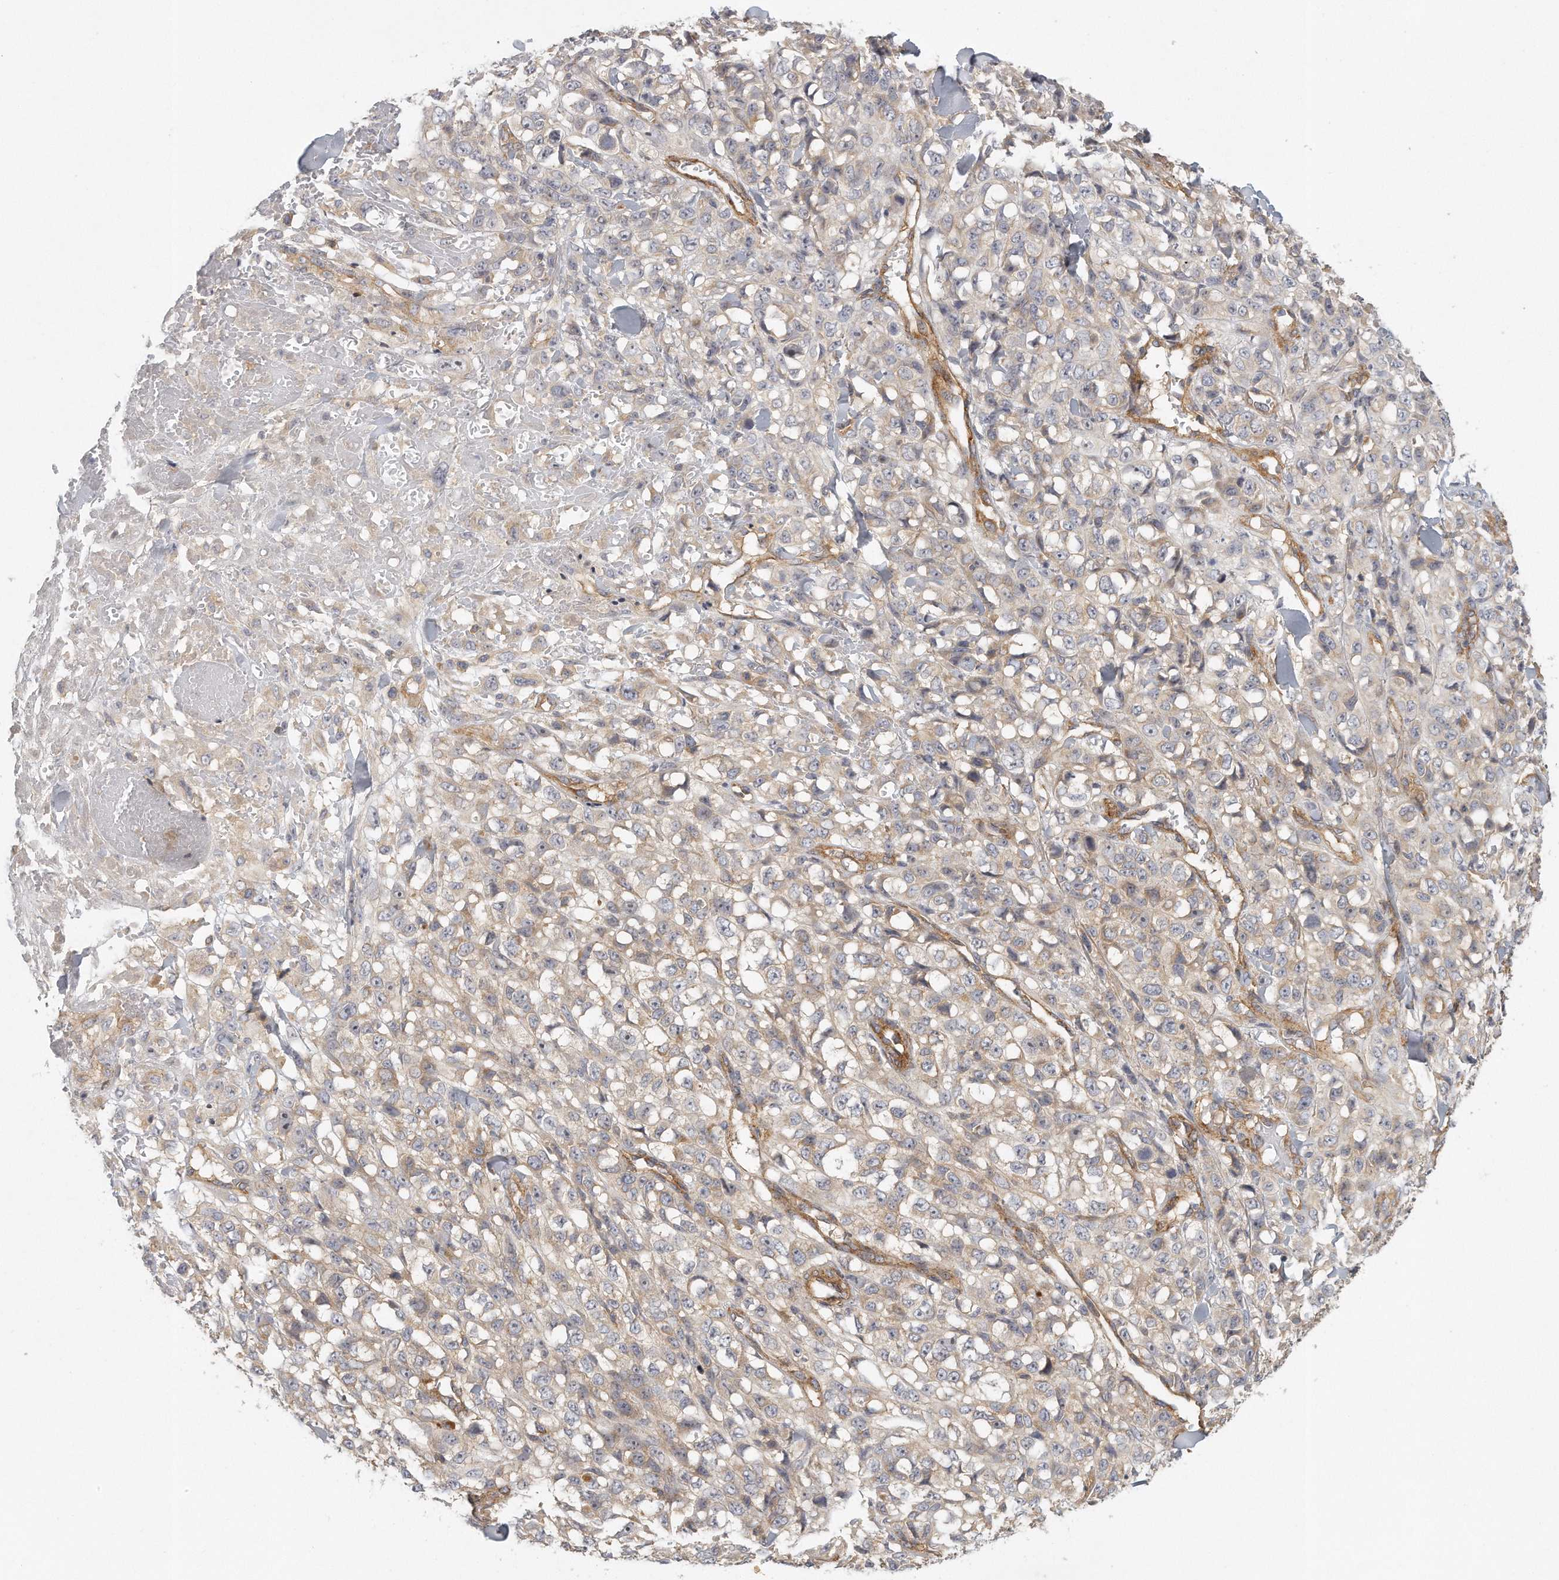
{"staining": {"intensity": "weak", "quantity": ">75%", "location": "cytoplasmic/membranous"}, "tissue": "melanoma", "cell_type": "Tumor cells", "image_type": "cancer", "snomed": [{"axis": "morphology", "description": "Malignant melanoma, Metastatic site"}, {"axis": "topography", "description": "Skin"}], "caption": "A photomicrograph of human melanoma stained for a protein shows weak cytoplasmic/membranous brown staining in tumor cells.", "gene": "MTERF4", "patient": {"sex": "female", "age": 72}}